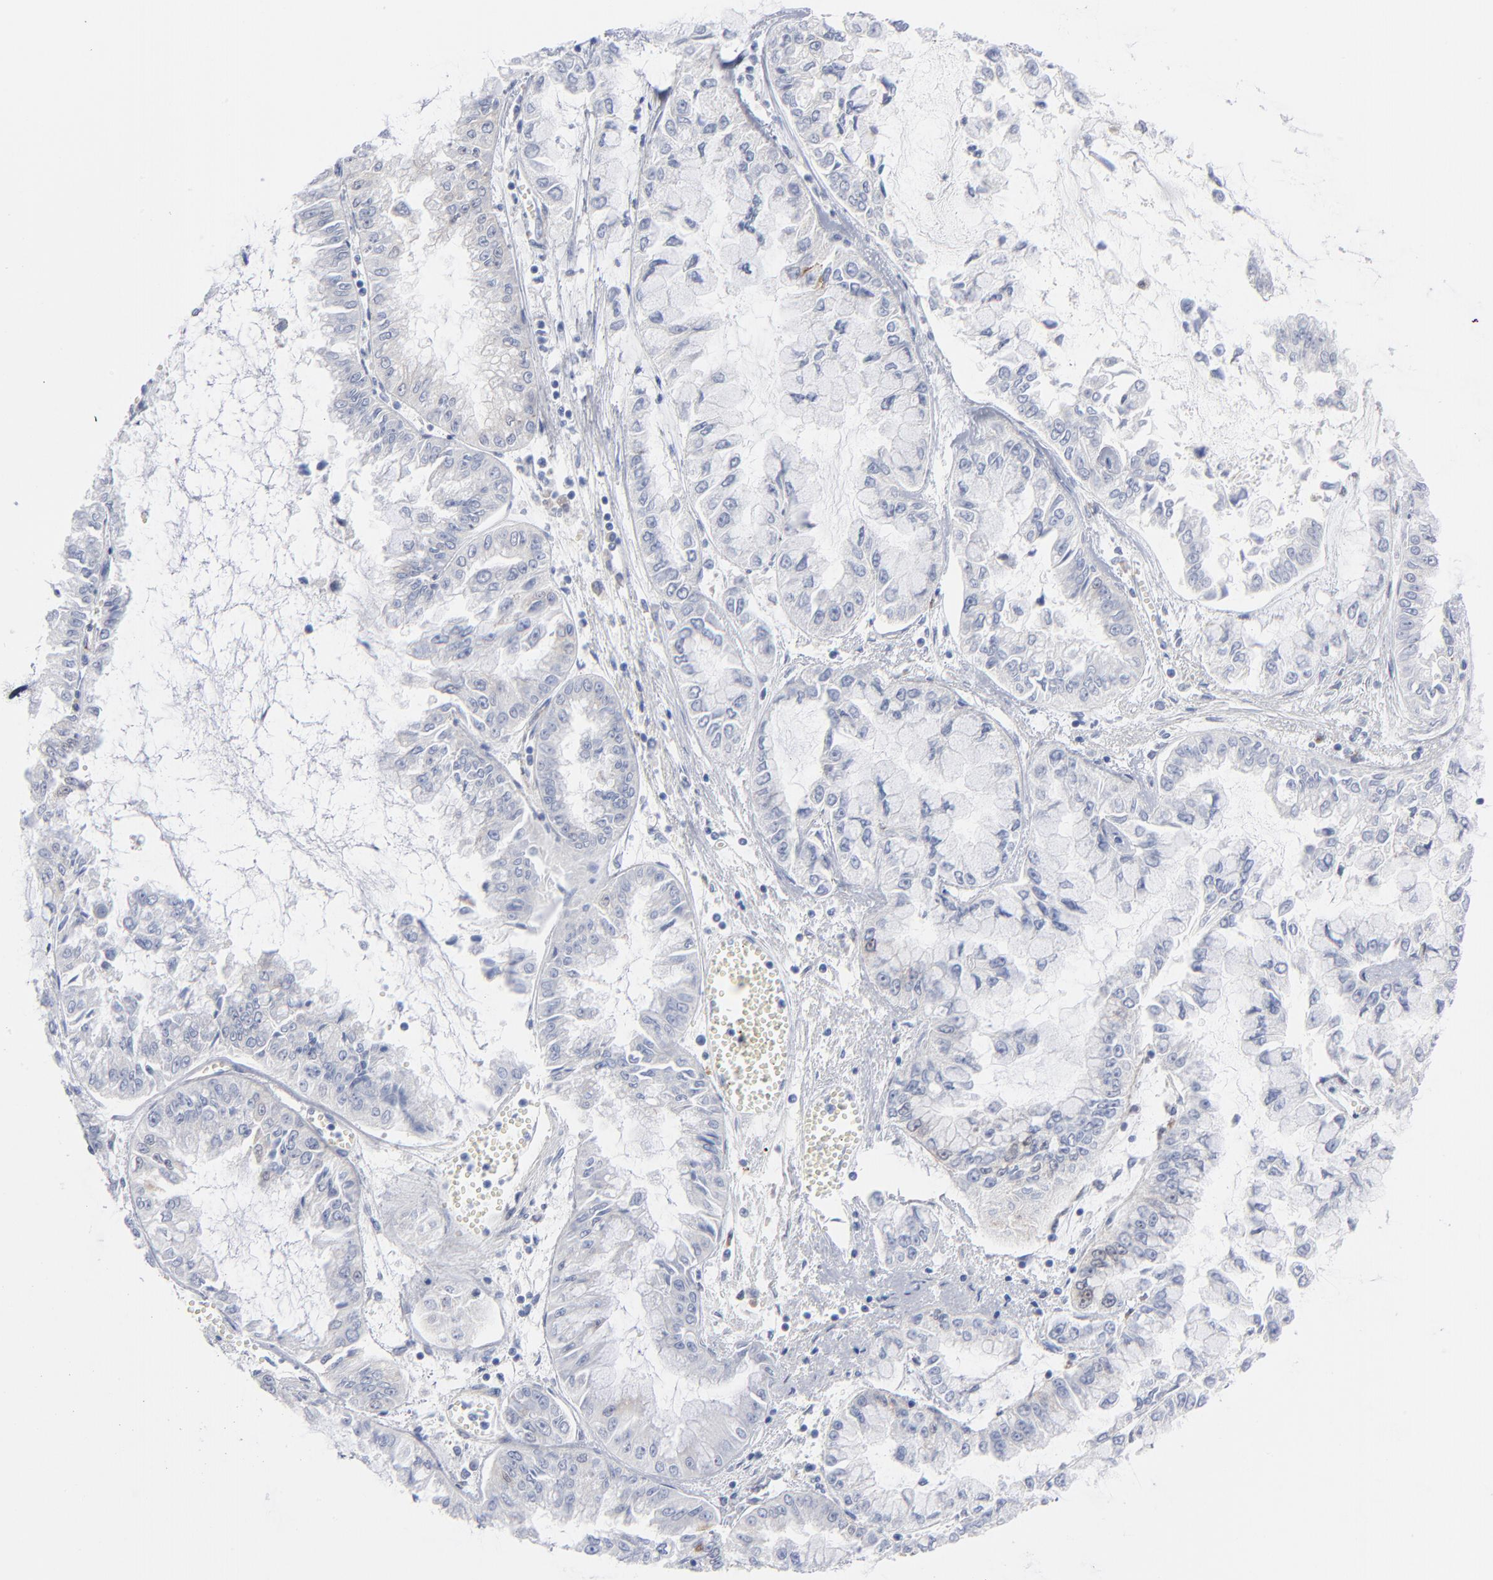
{"staining": {"intensity": "negative", "quantity": "none", "location": "none"}, "tissue": "liver cancer", "cell_type": "Tumor cells", "image_type": "cancer", "snomed": [{"axis": "morphology", "description": "Cholangiocarcinoma"}, {"axis": "topography", "description": "Liver"}], "caption": "A photomicrograph of liver cancer stained for a protein displays no brown staining in tumor cells.", "gene": "CHCHD10", "patient": {"sex": "female", "age": 79}}